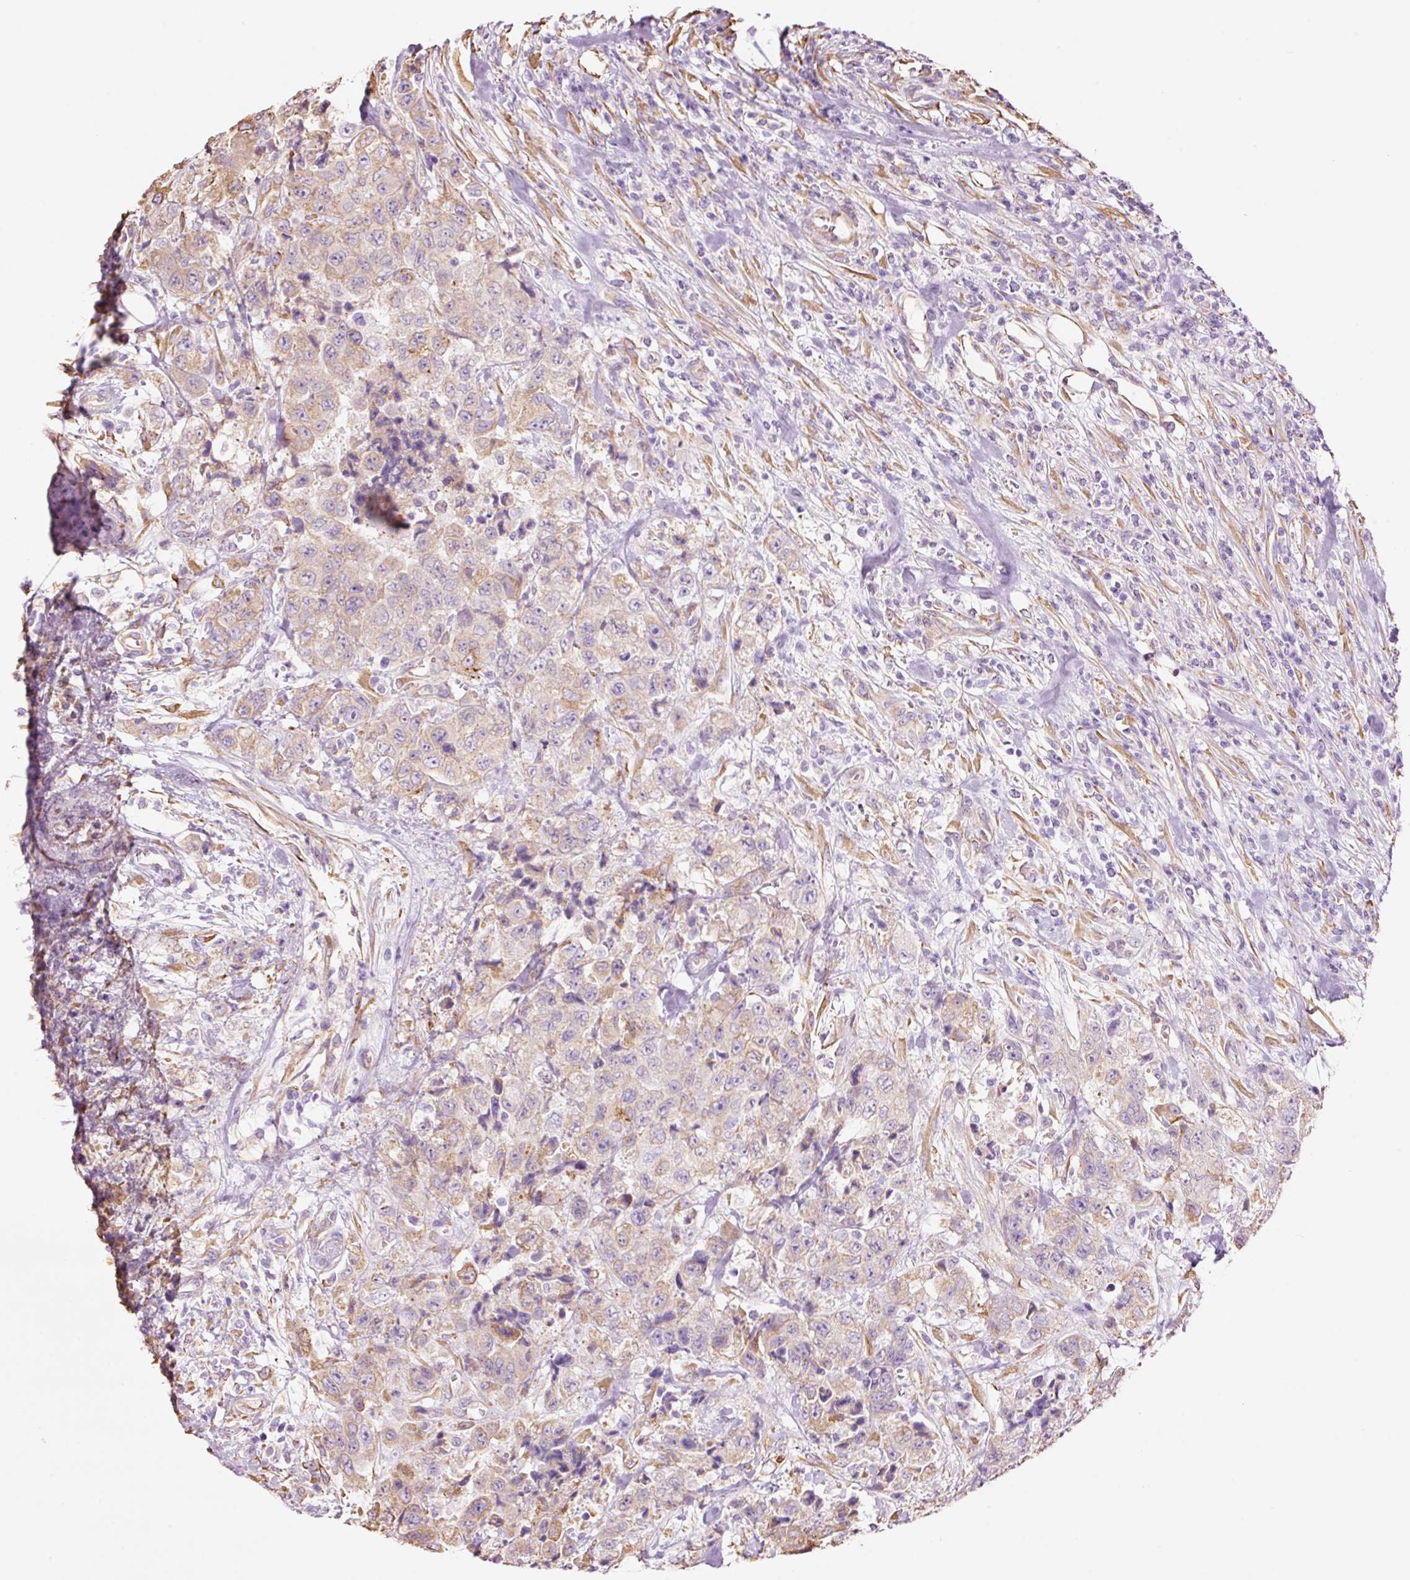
{"staining": {"intensity": "weak", "quantity": ">75%", "location": "cytoplasmic/membranous"}, "tissue": "urothelial cancer", "cell_type": "Tumor cells", "image_type": "cancer", "snomed": [{"axis": "morphology", "description": "Urothelial carcinoma, High grade"}, {"axis": "topography", "description": "Urinary bladder"}], "caption": "DAB (3,3'-diaminobenzidine) immunohistochemical staining of human urothelial cancer shows weak cytoplasmic/membranous protein staining in approximately >75% of tumor cells. Nuclei are stained in blue.", "gene": "GCG", "patient": {"sex": "female", "age": 78}}